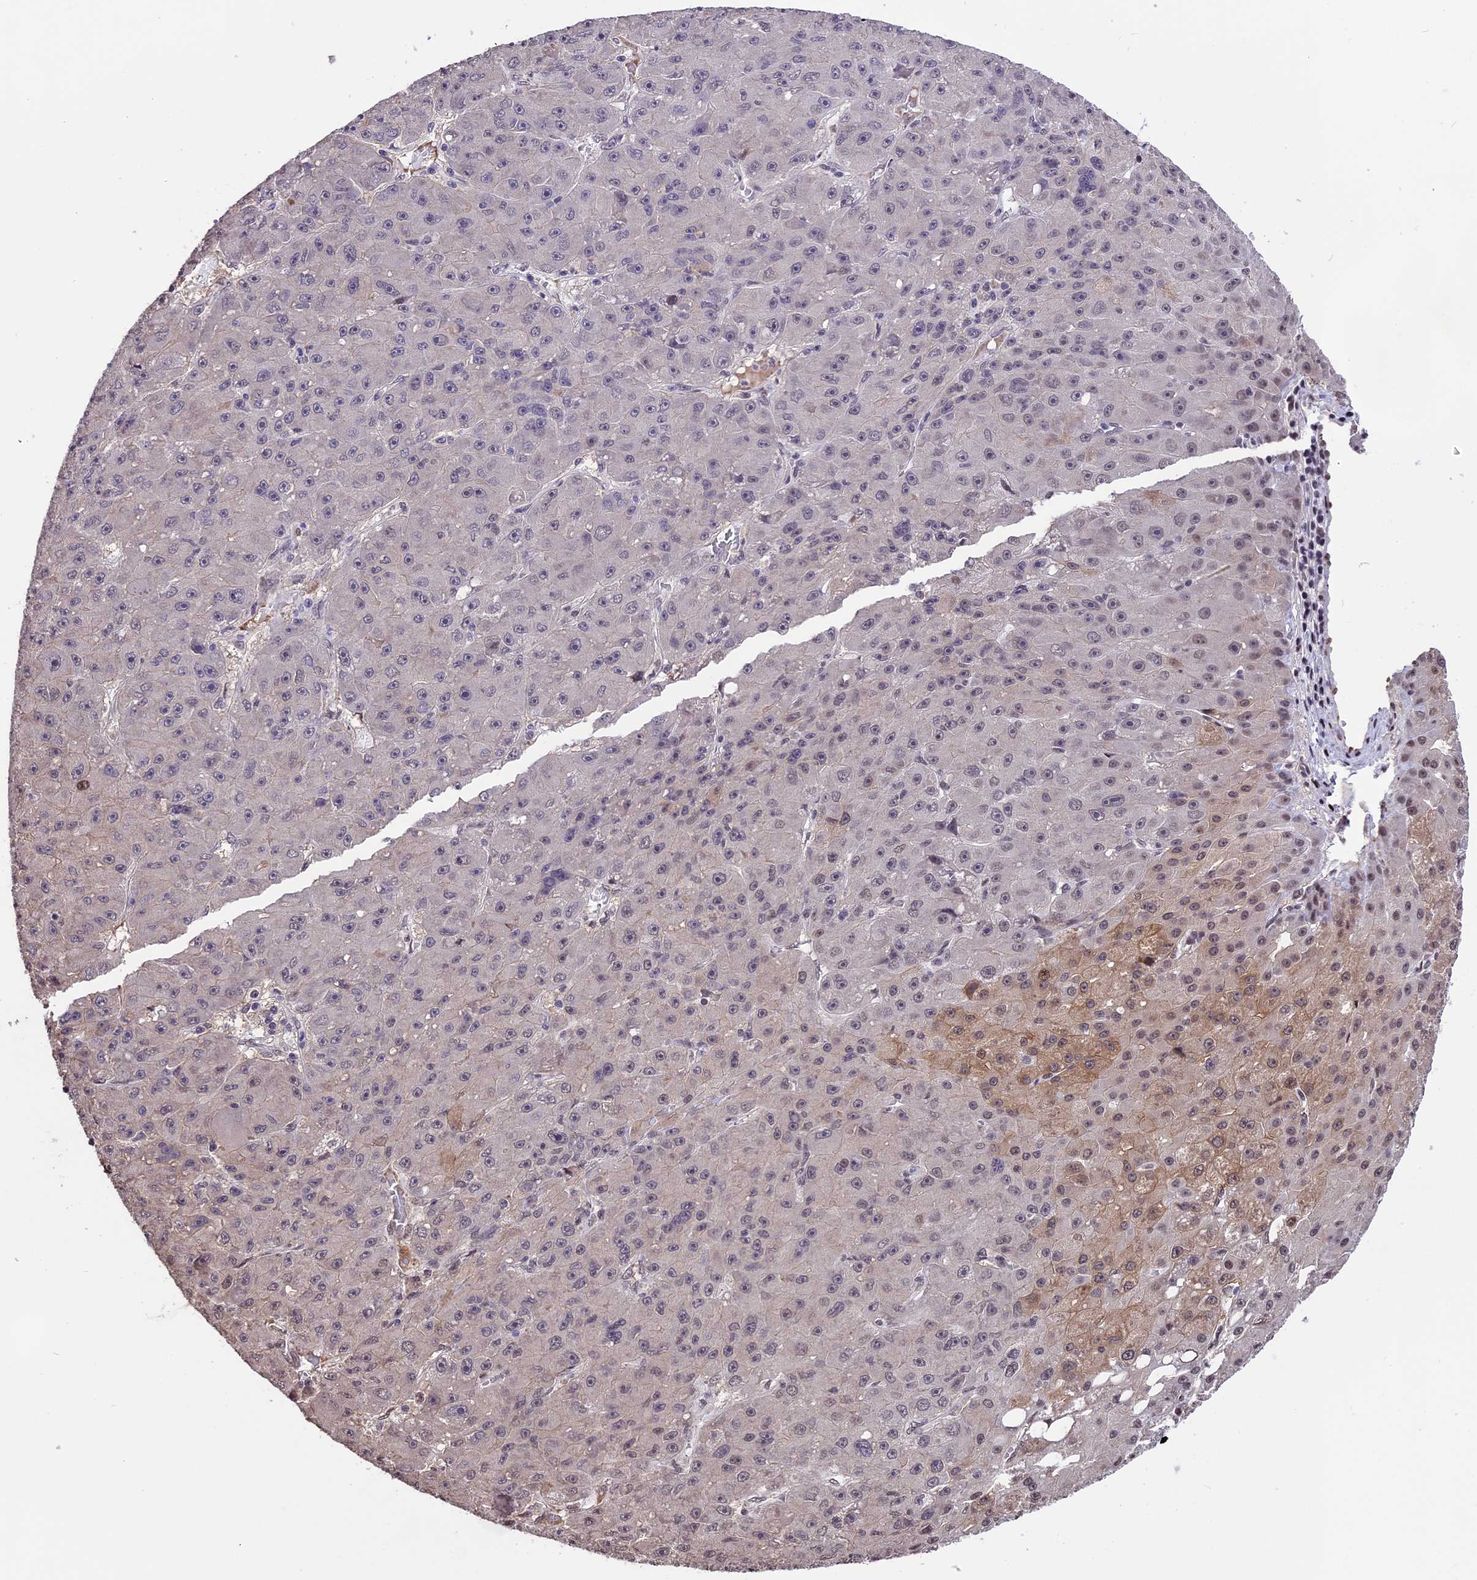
{"staining": {"intensity": "weak", "quantity": "<25%", "location": "cytoplasmic/membranous,nuclear"}, "tissue": "liver cancer", "cell_type": "Tumor cells", "image_type": "cancer", "snomed": [{"axis": "morphology", "description": "Carcinoma, Hepatocellular, NOS"}, {"axis": "topography", "description": "Liver"}], "caption": "This is an immunohistochemistry (IHC) image of liver cancer. There is no expression in tumor cells.", "gene": "POLR3E", "patient": {"sex": "male", "age": 67}}